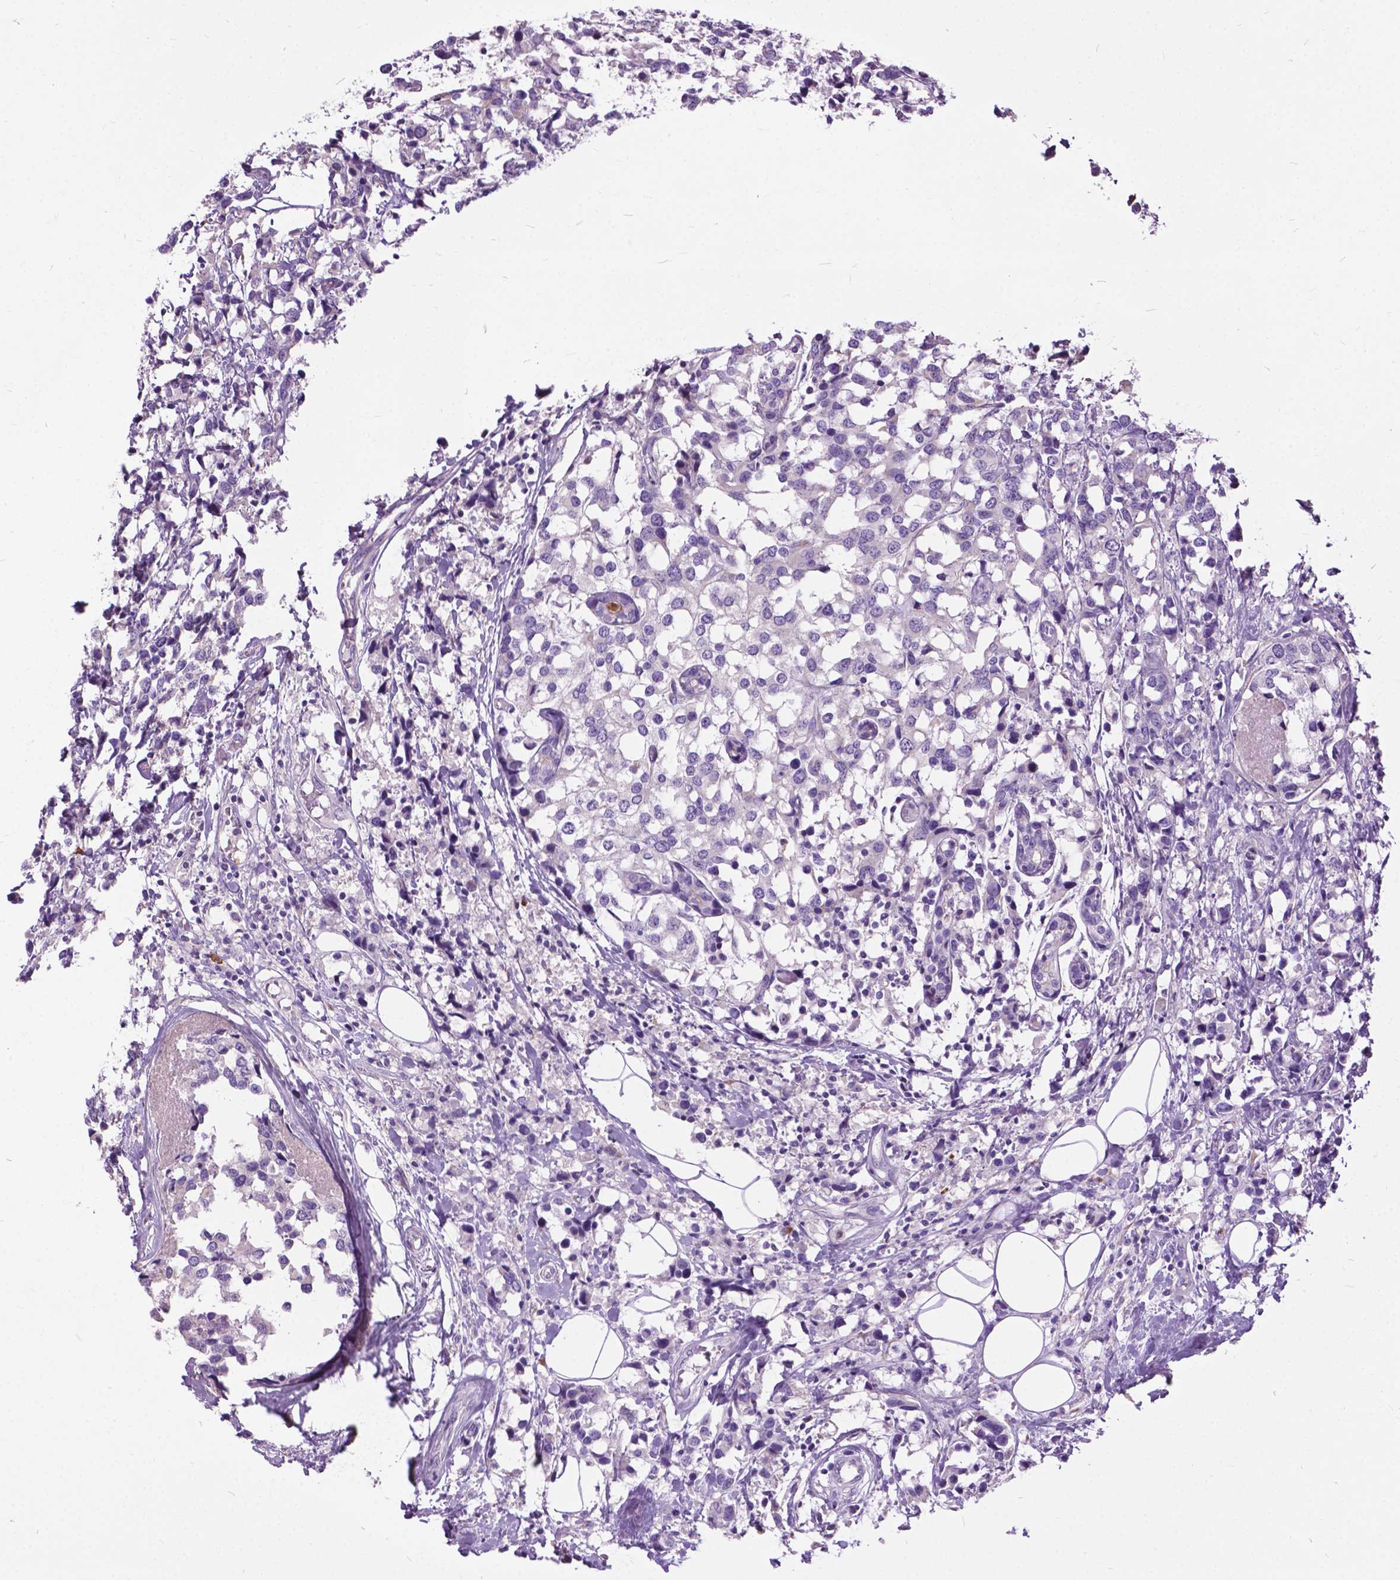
{"staining": {"intensity": "negative", "quantity": "none", "location": "none"}, "tissue": "breast cancer", "cell_type": "Tumor cells", "image_type": "cancer", "snomed": [{"axis": "morphology", "description": "Lobular carcinoma"}, {"axis": "topography", "description": "Breast"}], "caption": "Breast lobular carcinoma was stained to show a protein in brown. There is no significant staining in tumor cells.", "gene": "PRR35", "patient": {"sex": "female", "age": 59}}